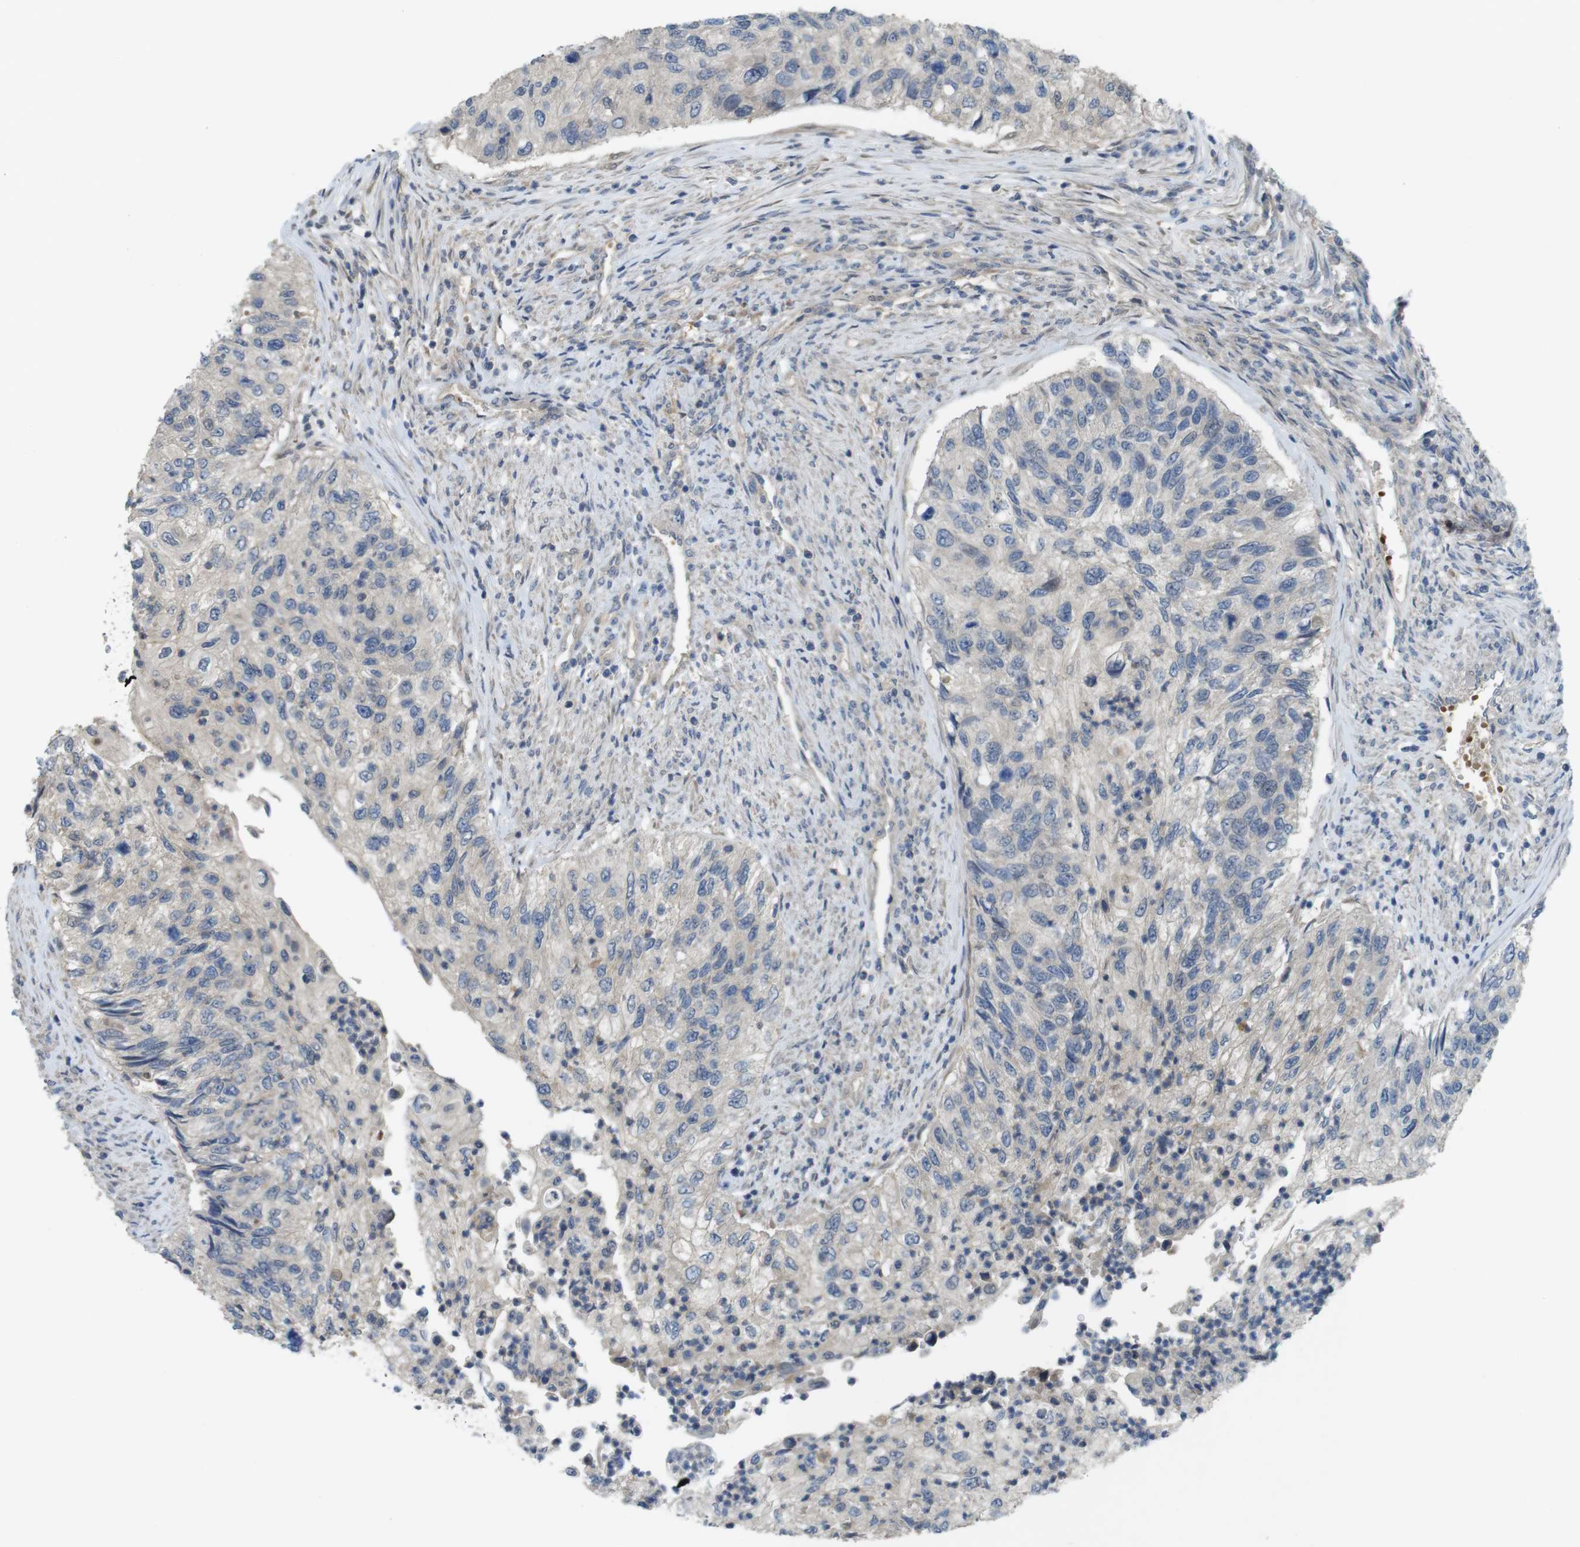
{"staining": {"intensity": "negative", "quantity": "none", "location": "none"}, "tissue": "urothelial cancer", "cell_type": "Tumor cells", "image_type": "cancer", "snomed": [{"axis": "morphology", "description": "Urothelial carcinoma, High grade"}, {"axis": "topography", "description": "Urinary bladder"}], "caption": "DAB immunohistochemical staining of urothelial cancer shows no significant expression in tumor cells. (DAB immunohistochemistry (IHC), high magnification).", "gene": "ABHD15", "patient": {"sex": "female", "age": 60}}